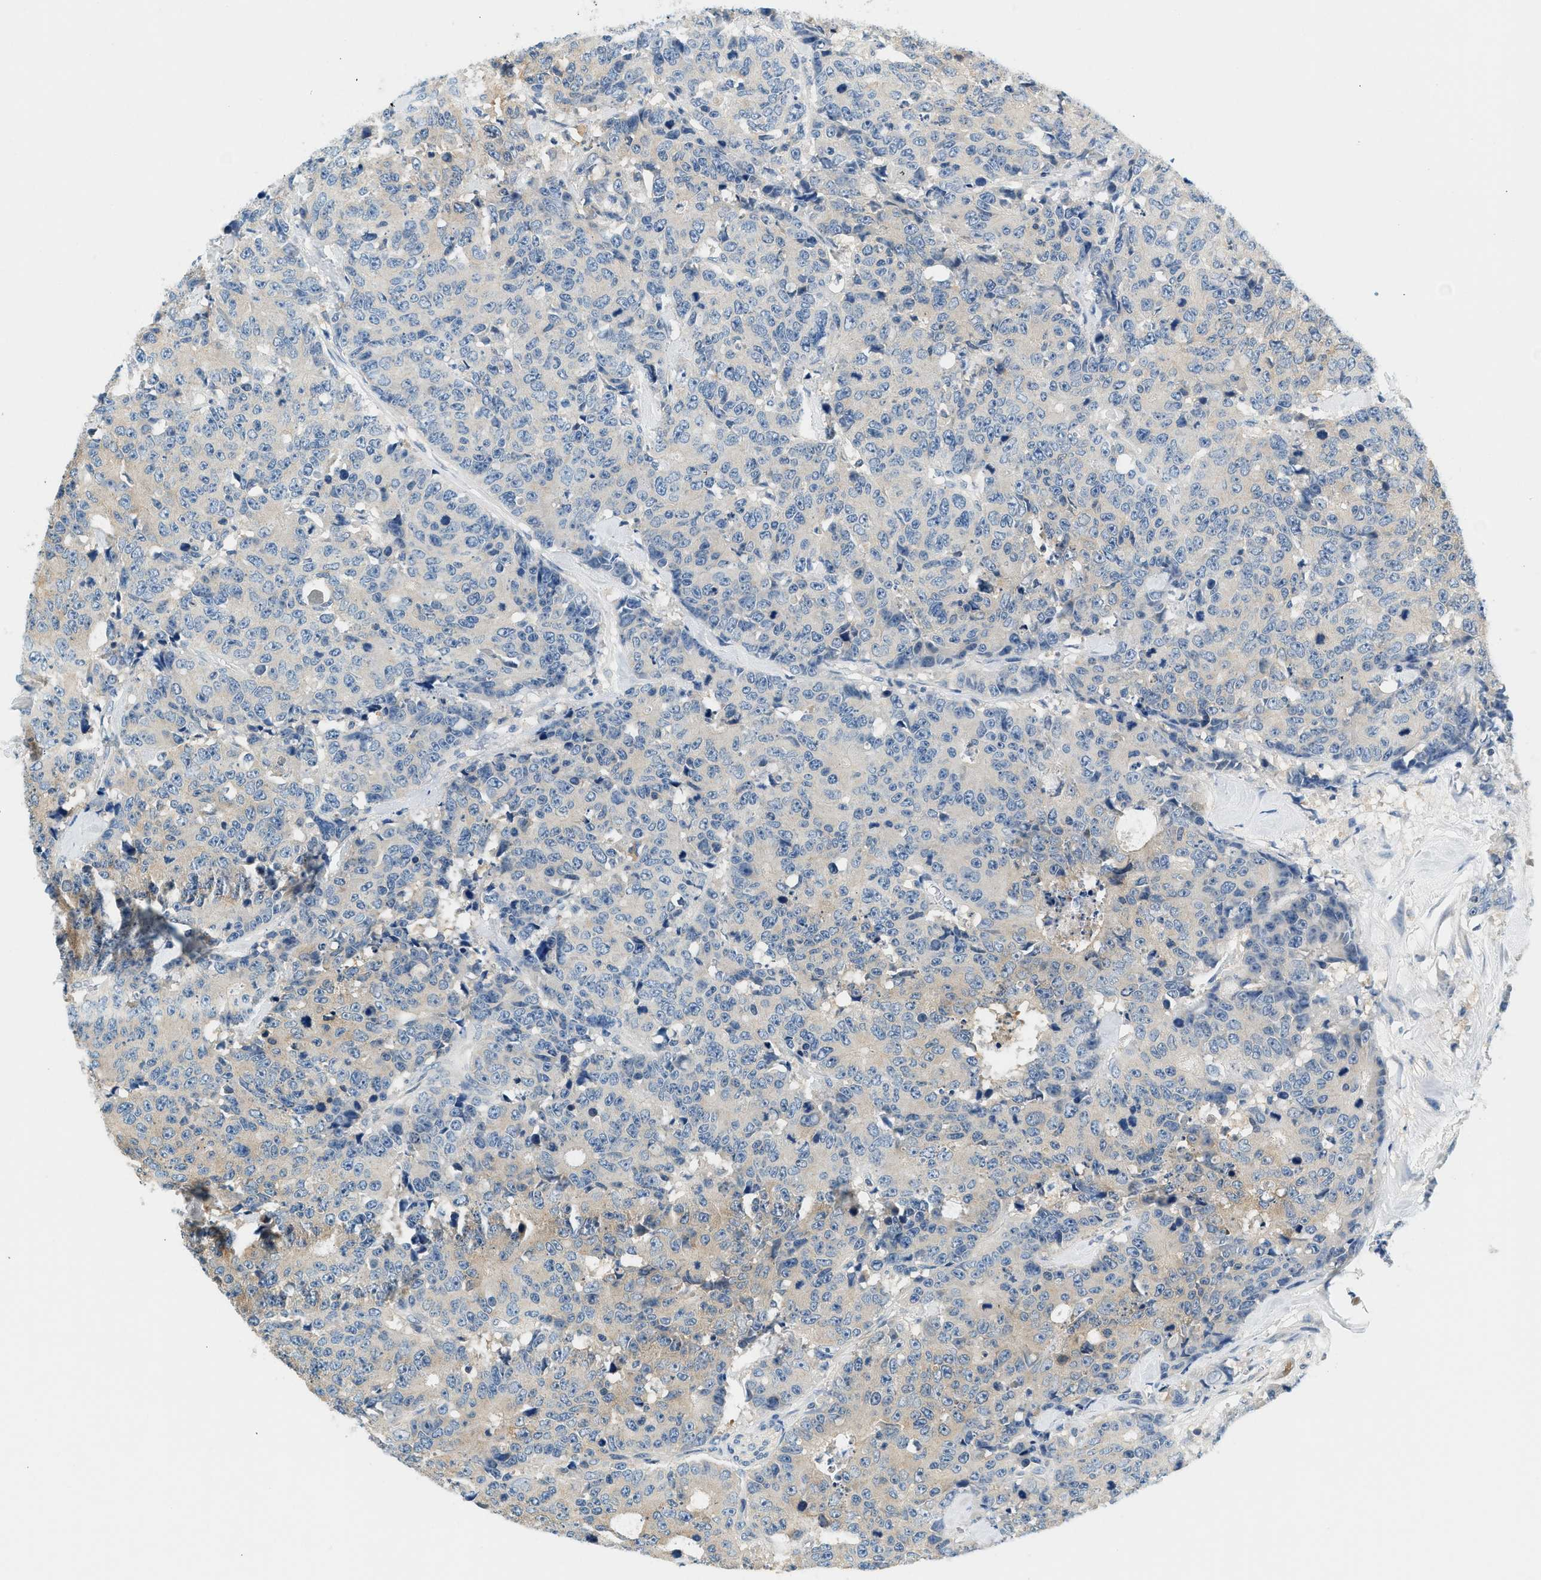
{"staining": {"intensity": "weak", "quantity": "<25%", "location": "cytoplasmic/membranous"}, "tissue": "colorectal cancer", "cell_type": "Tumor cells", "image_type": "cancer", "snomed": [{"axis": "morphology", "description": "Adenocarcinoma, NOS"}, {"axis": "topography", "description": "Colon"}], "caption": "Immunohistochemistry (IHC) photomicrograph of neoplastic tissue: adenocarcinoma (colorectal) stained with DAB reveals no significant protein expression in tumor cells. (Brightfield microscopy of DAB (3,3'-diaminobenzidine) immunohistochemistry at high magnification).", "gene": "SLC35E1", "patient": {"sex": "female", "age": 86}}